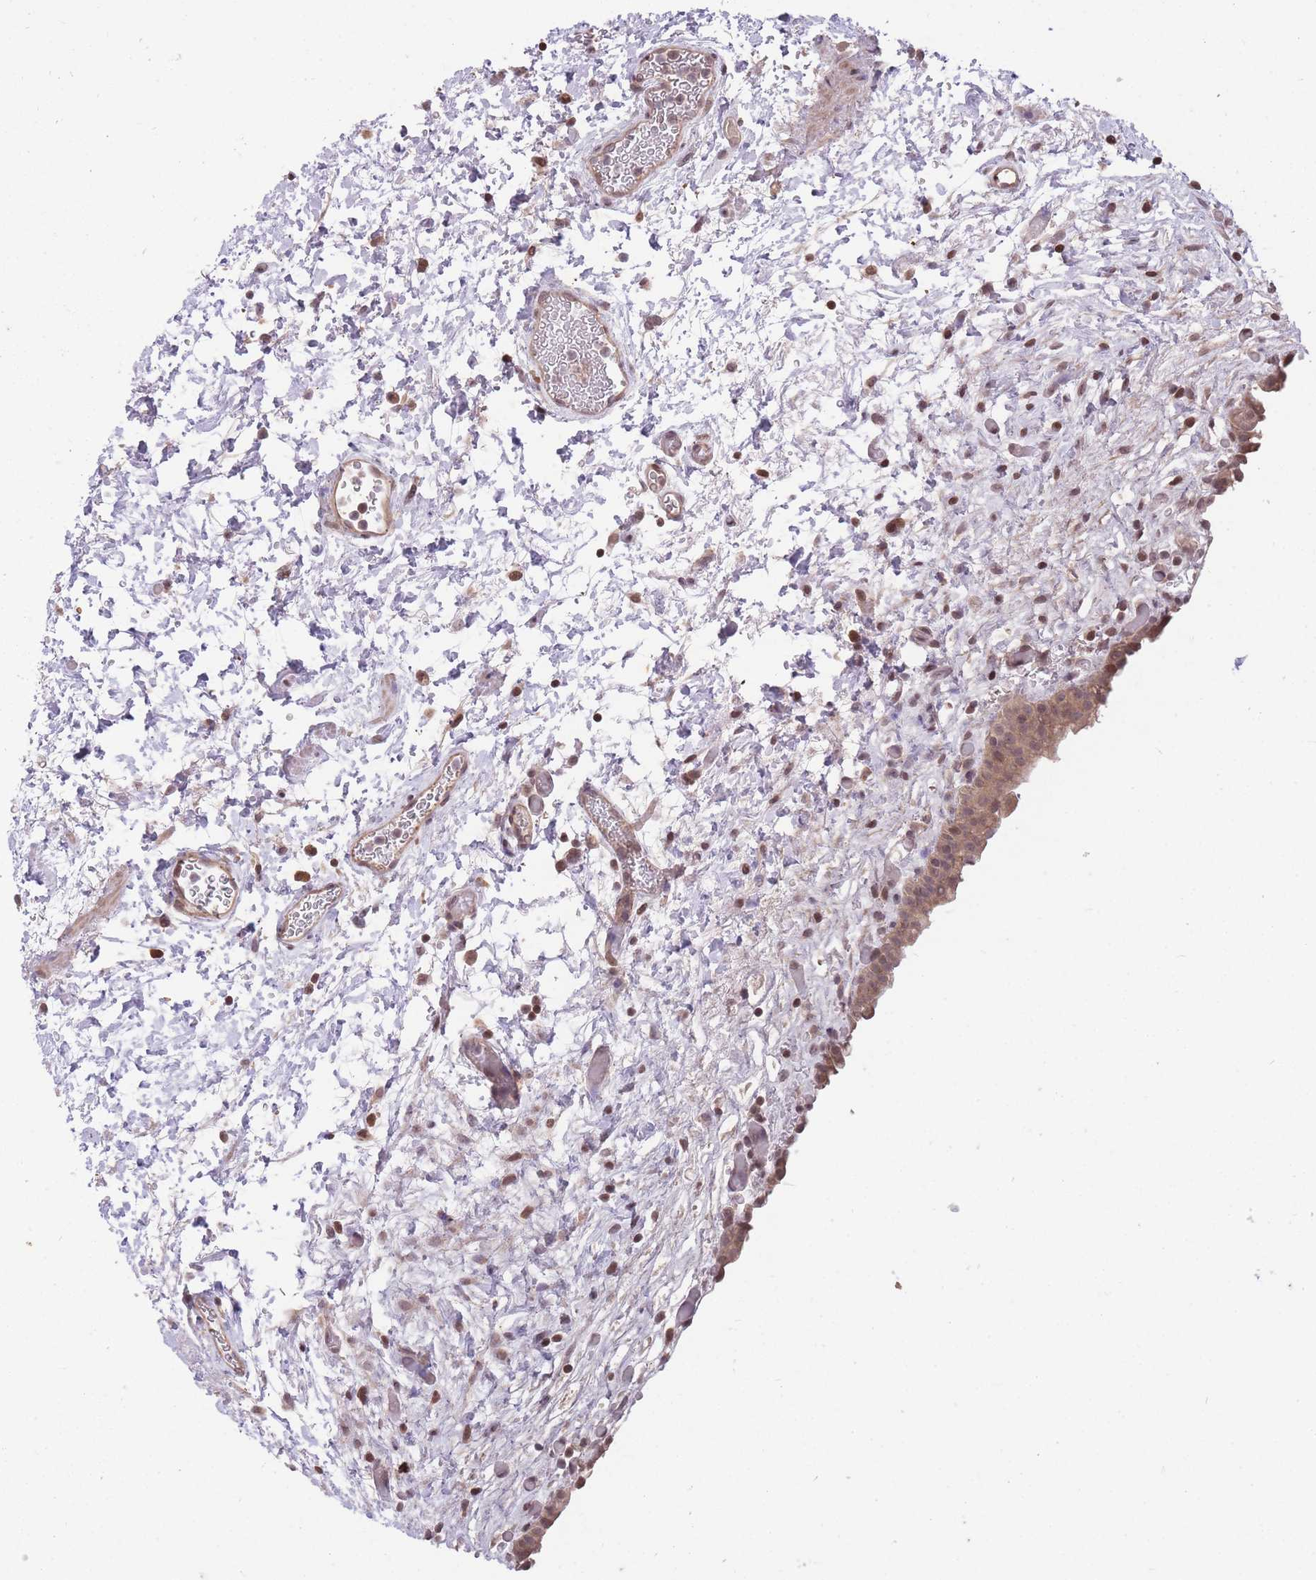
{"staining": {"intensity": "weak", "quantity": "25%-75%", "location": "cytoplasmic/membranous,nuclear"}, "tissue": "urinary bladder", "cell_type": "Urothelial cells", "image_type": "normal", "snomed": [{"axis": "morphology", "description": "Normal tissue, NOS"}, {"axis": "topography", "description": "Urinary bladder"}], "caption": "Urothelial cells exhibit low levels of weak cytoplasmic/membranous,nuclear positivity in about 25%-75% of cells in benign urinary bladder. Immunohistochemistry (ihc) stains the protein of interest in brown and the nuclei are stained blue.", "gene": "GGT5", "patient": {"sex": "male", "age": 69}}